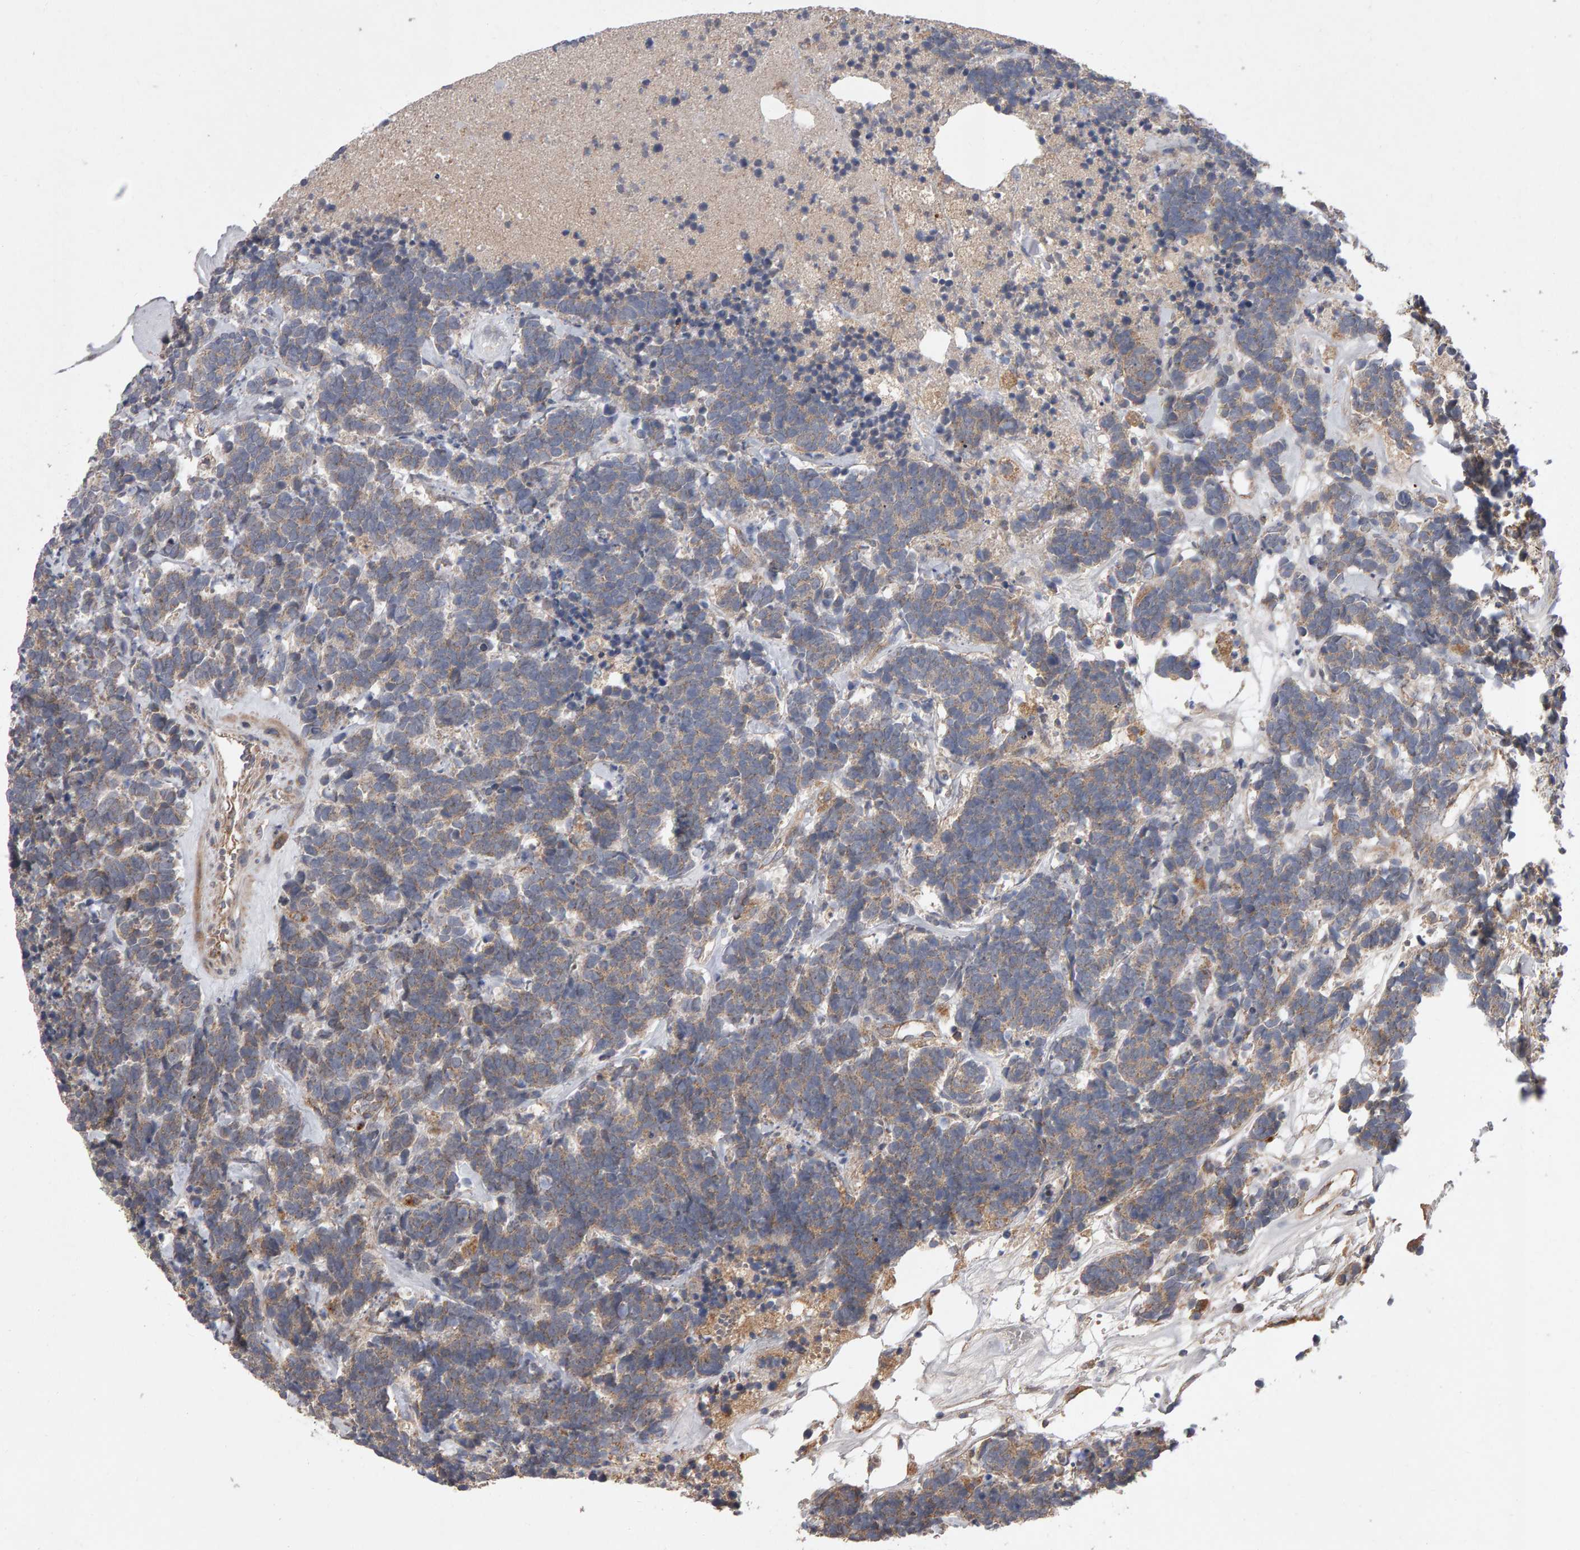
{"staining": {"intensity": "weak", "quantity": "<25%", "location": "cytoplasmic/membranous"}, "tissue": "carcinoid", "cell_type": "Tumor cells", "image_type": "cancer", "snomed": [{"axis": "morphology", "description": "Carcinoma, NOS"}, {"axis": "morphology", "description": "Carcinoid, malignant, NOS"}, {"axis": "topography", "description": "Urinary bladder"}], "caption": "This is a micrograph of immunohistochemistry staining of carcinoid, which shows no expression in tumor cells.", "gene": "PGS1", "patient": {"sex": "male", "age": 57}}